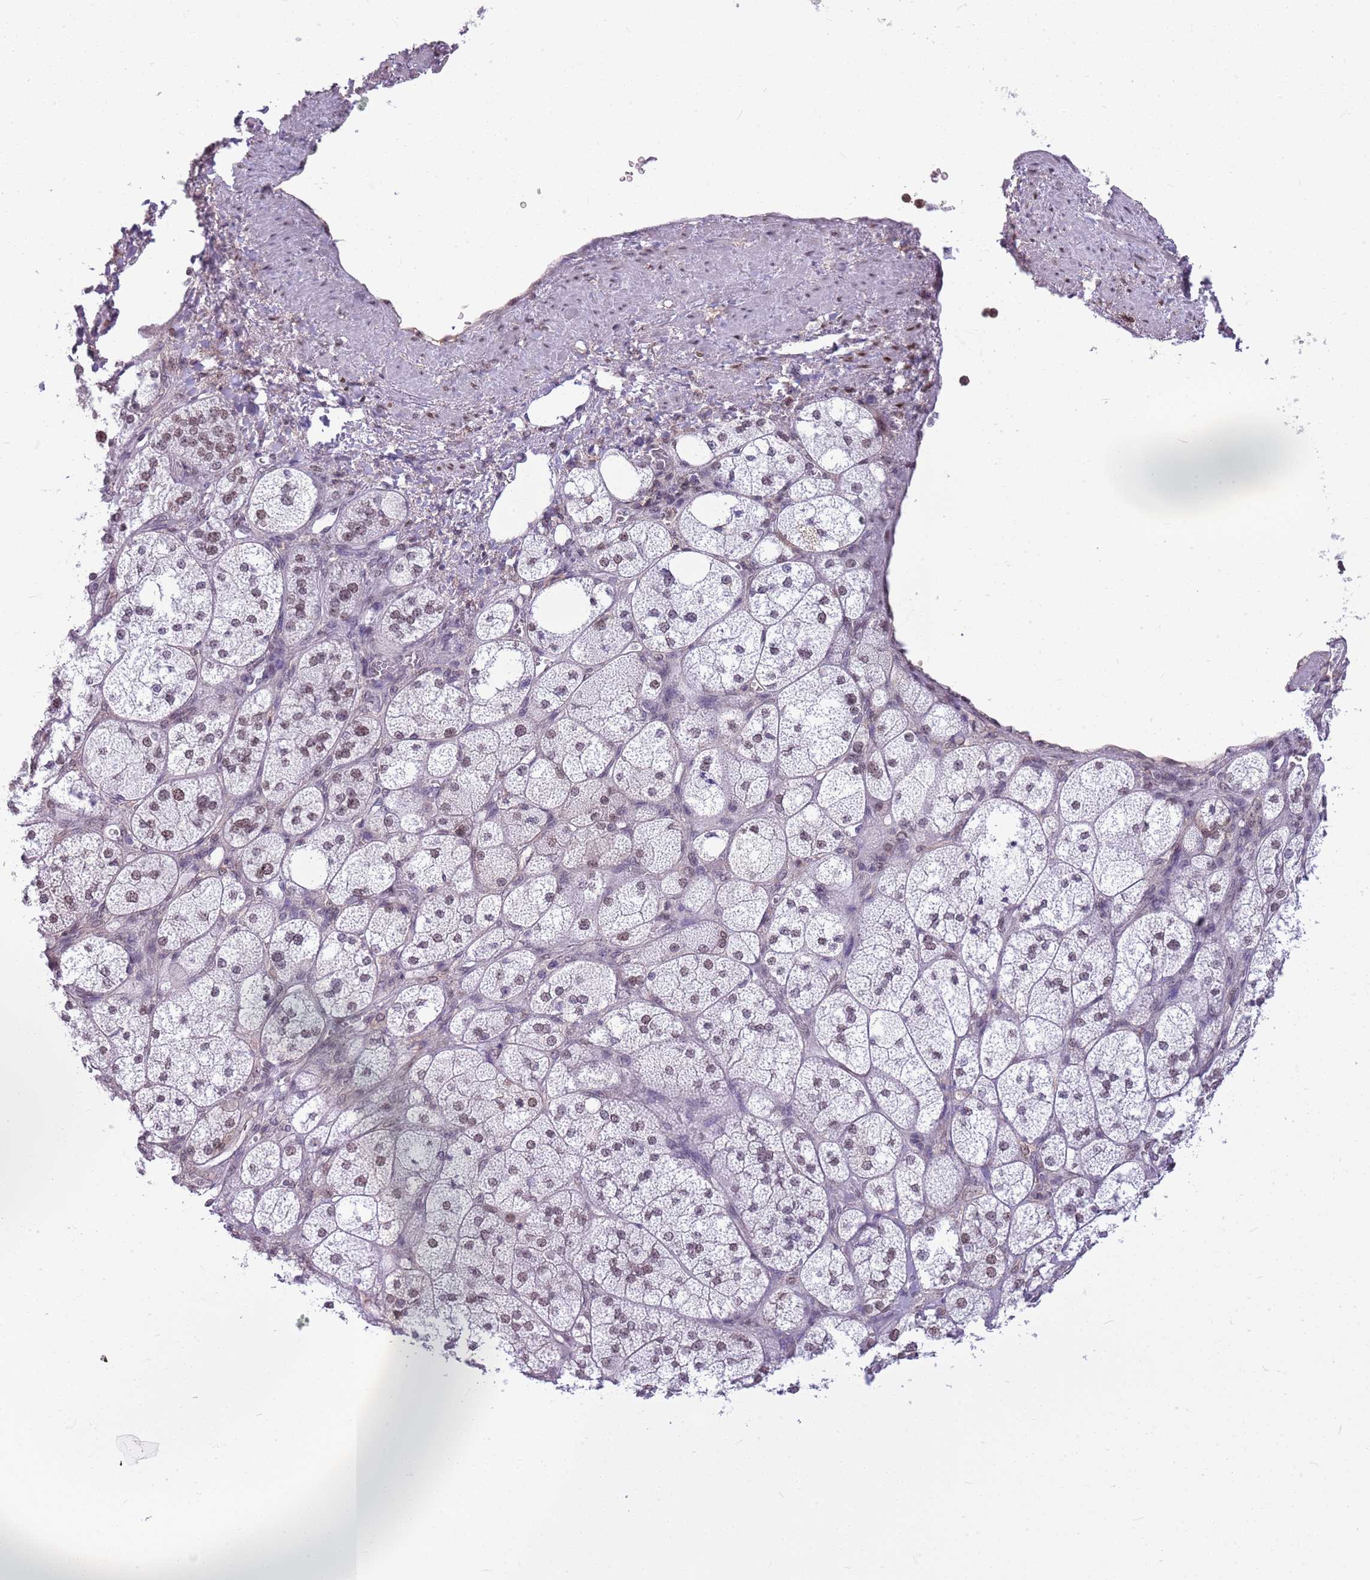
{"staining": {"intensity": "moderate", "quantity": "25%-75%", "location": "nuclear"}, "tissue": "adrenal gland", "cell_type": "Glandular cells", "image_type": "normal", "snomed": [{"axis": "morphology", "description": "Normal tissue, NOS"}, {"axis": "topography", "description": "Adrenal gland"}], "caption": "Immunohistochemical staining of unremarkable human adrenal gland reveals medium levels of moderate nuclear staining in about 25%-75% of glandular cells.", "gene": "DHX32", "patient": {"sex": "male", "age": 61}}